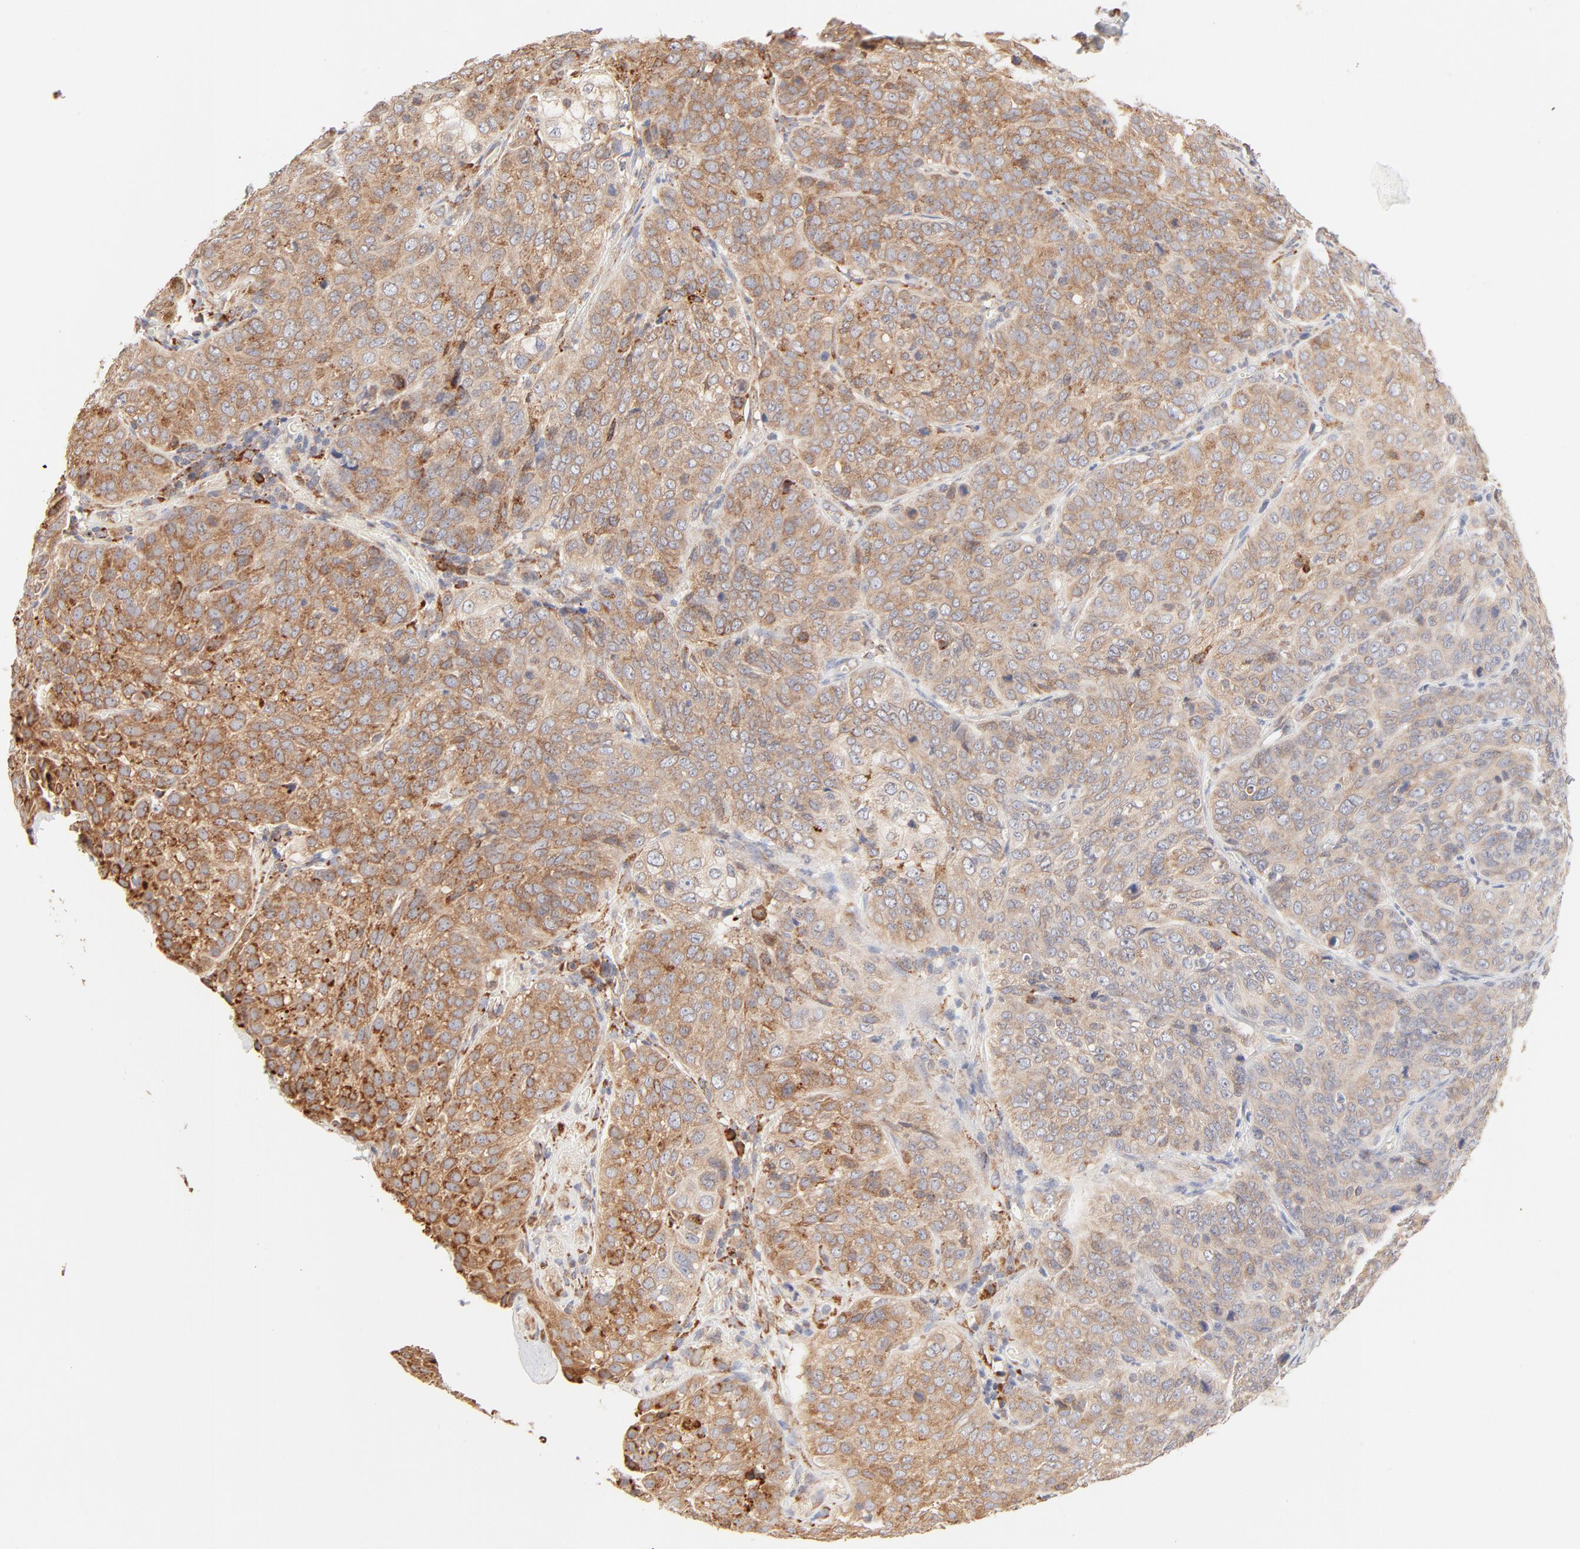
{"staining": {"intensity": "moderate", "quantity": ">75%", "location": "cytoplasmic/membranous"}, "tissue": "cervical cancer", "cell_type": "Tumor cells", "image_type": "cancer", "snomed": [{"axis": "morphology", "description": "Squamous cell carcinoma, NOS"}, {"axis": "topography", "description": "Cervix"}], "caption": "Immunohistochemical staining of human cervical squamous cell carcinoma reveals medium levels of moderate cytoplasmic/membranous protein expression in approximately >75% of tumor cells.", "gene": "PARP12", "patient": {"sex": "female", "age": 38}}